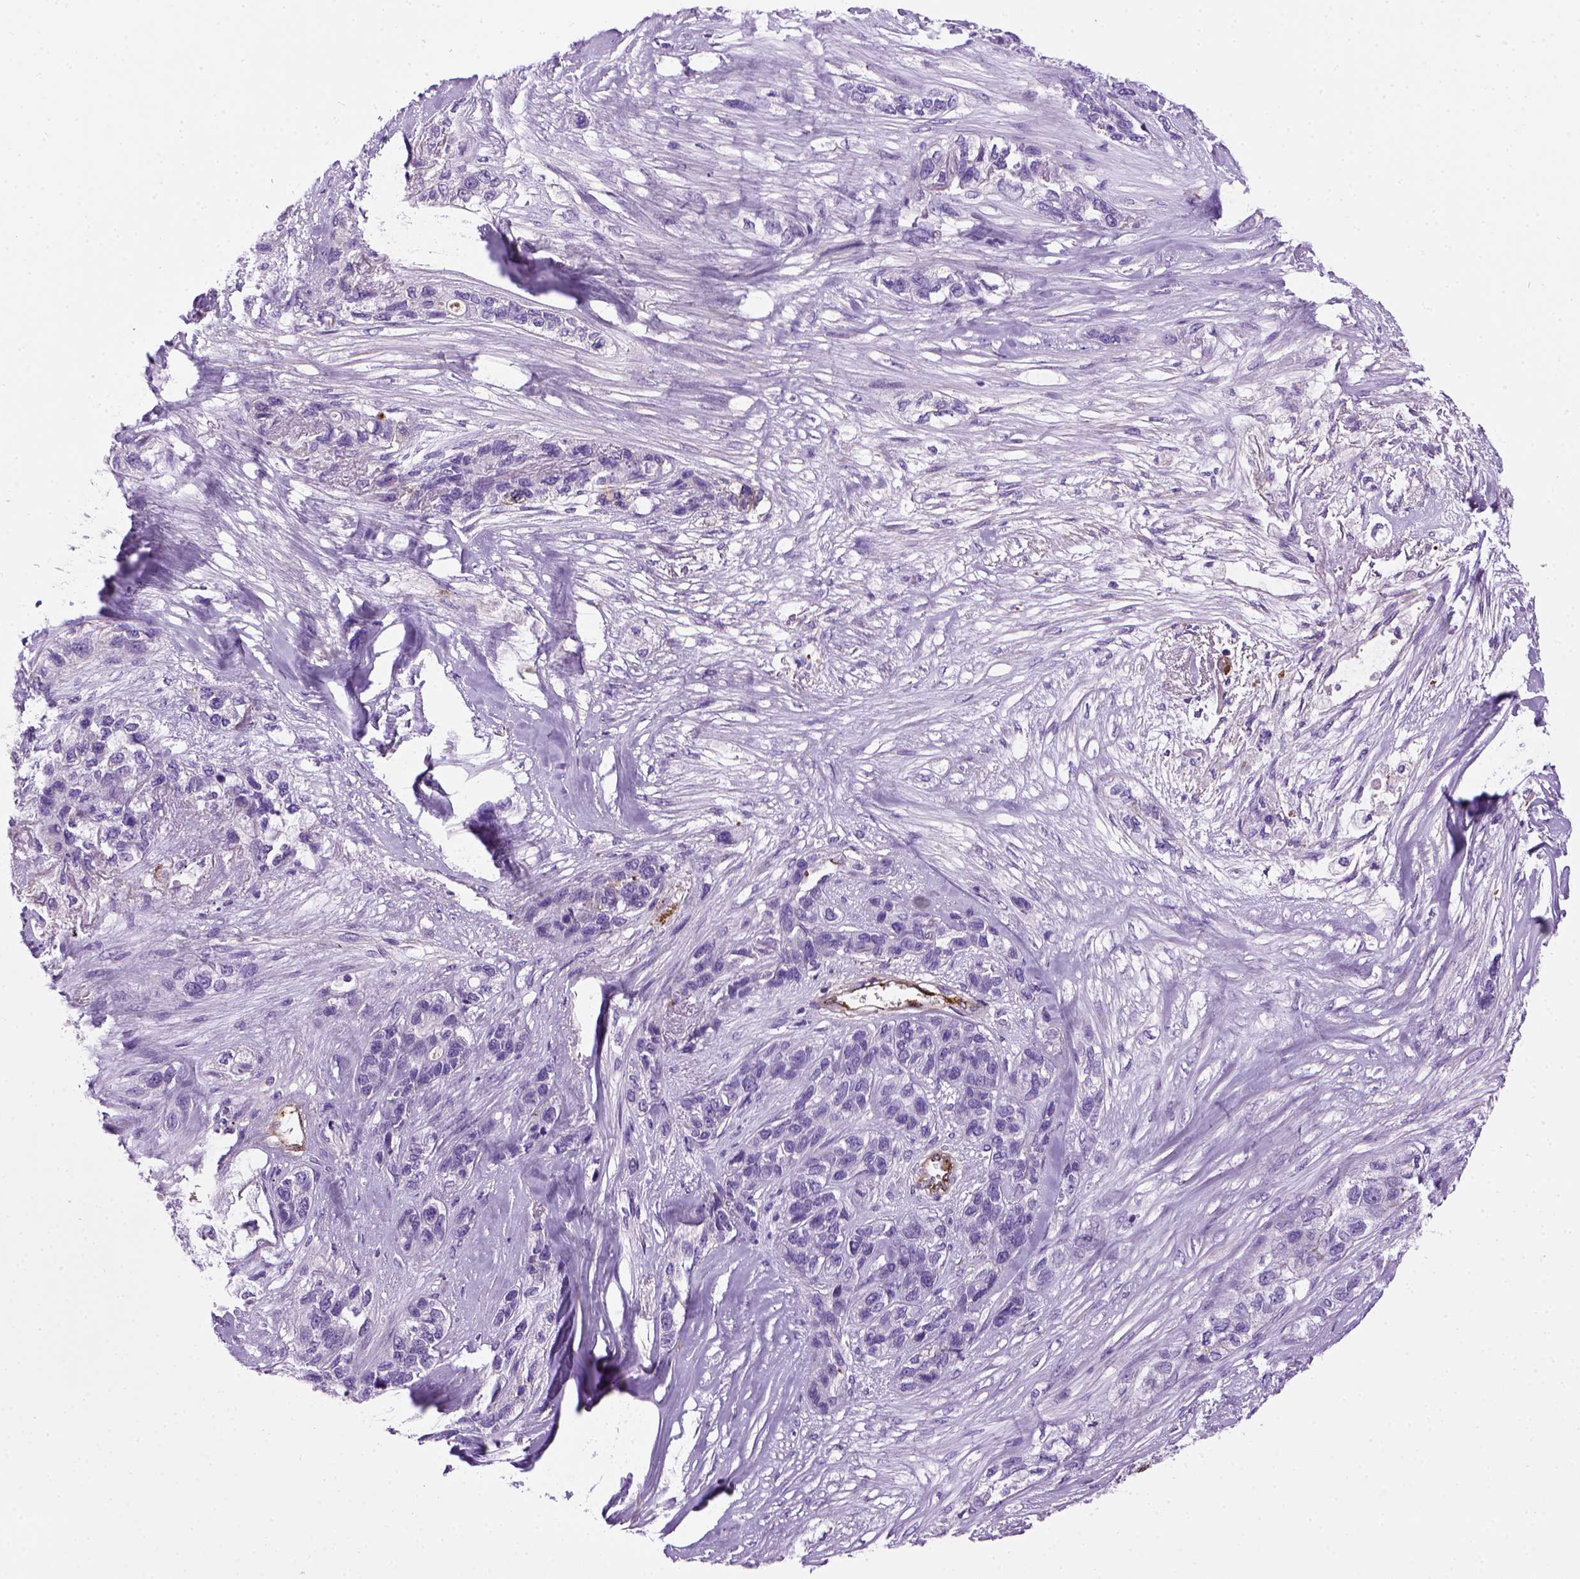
{"staining": {"intensity": "negative", "quantity": "none", "location": "none"}, "tissue": "lung cancer", "cell_type": "Tumor cells", "image_type": "cancer", "snomed": [{"axis": "morphology", "description": "Squamous cell carcinoma, NOS"}, {"axis": "topography", "description": "Lung"}], "caption": "An immunohistochemistry (IHC) photomicrograph of lung cancer is shown. There is no staining in tumor cells of lung cancer. The staining was performed using DAB to visualize the protein expression in brown, while the nuclei were stained in blue with hematoxylin (Magnification: 20x).", "gene": "VWF", "patient": {"sex": "female", "age": 70}}